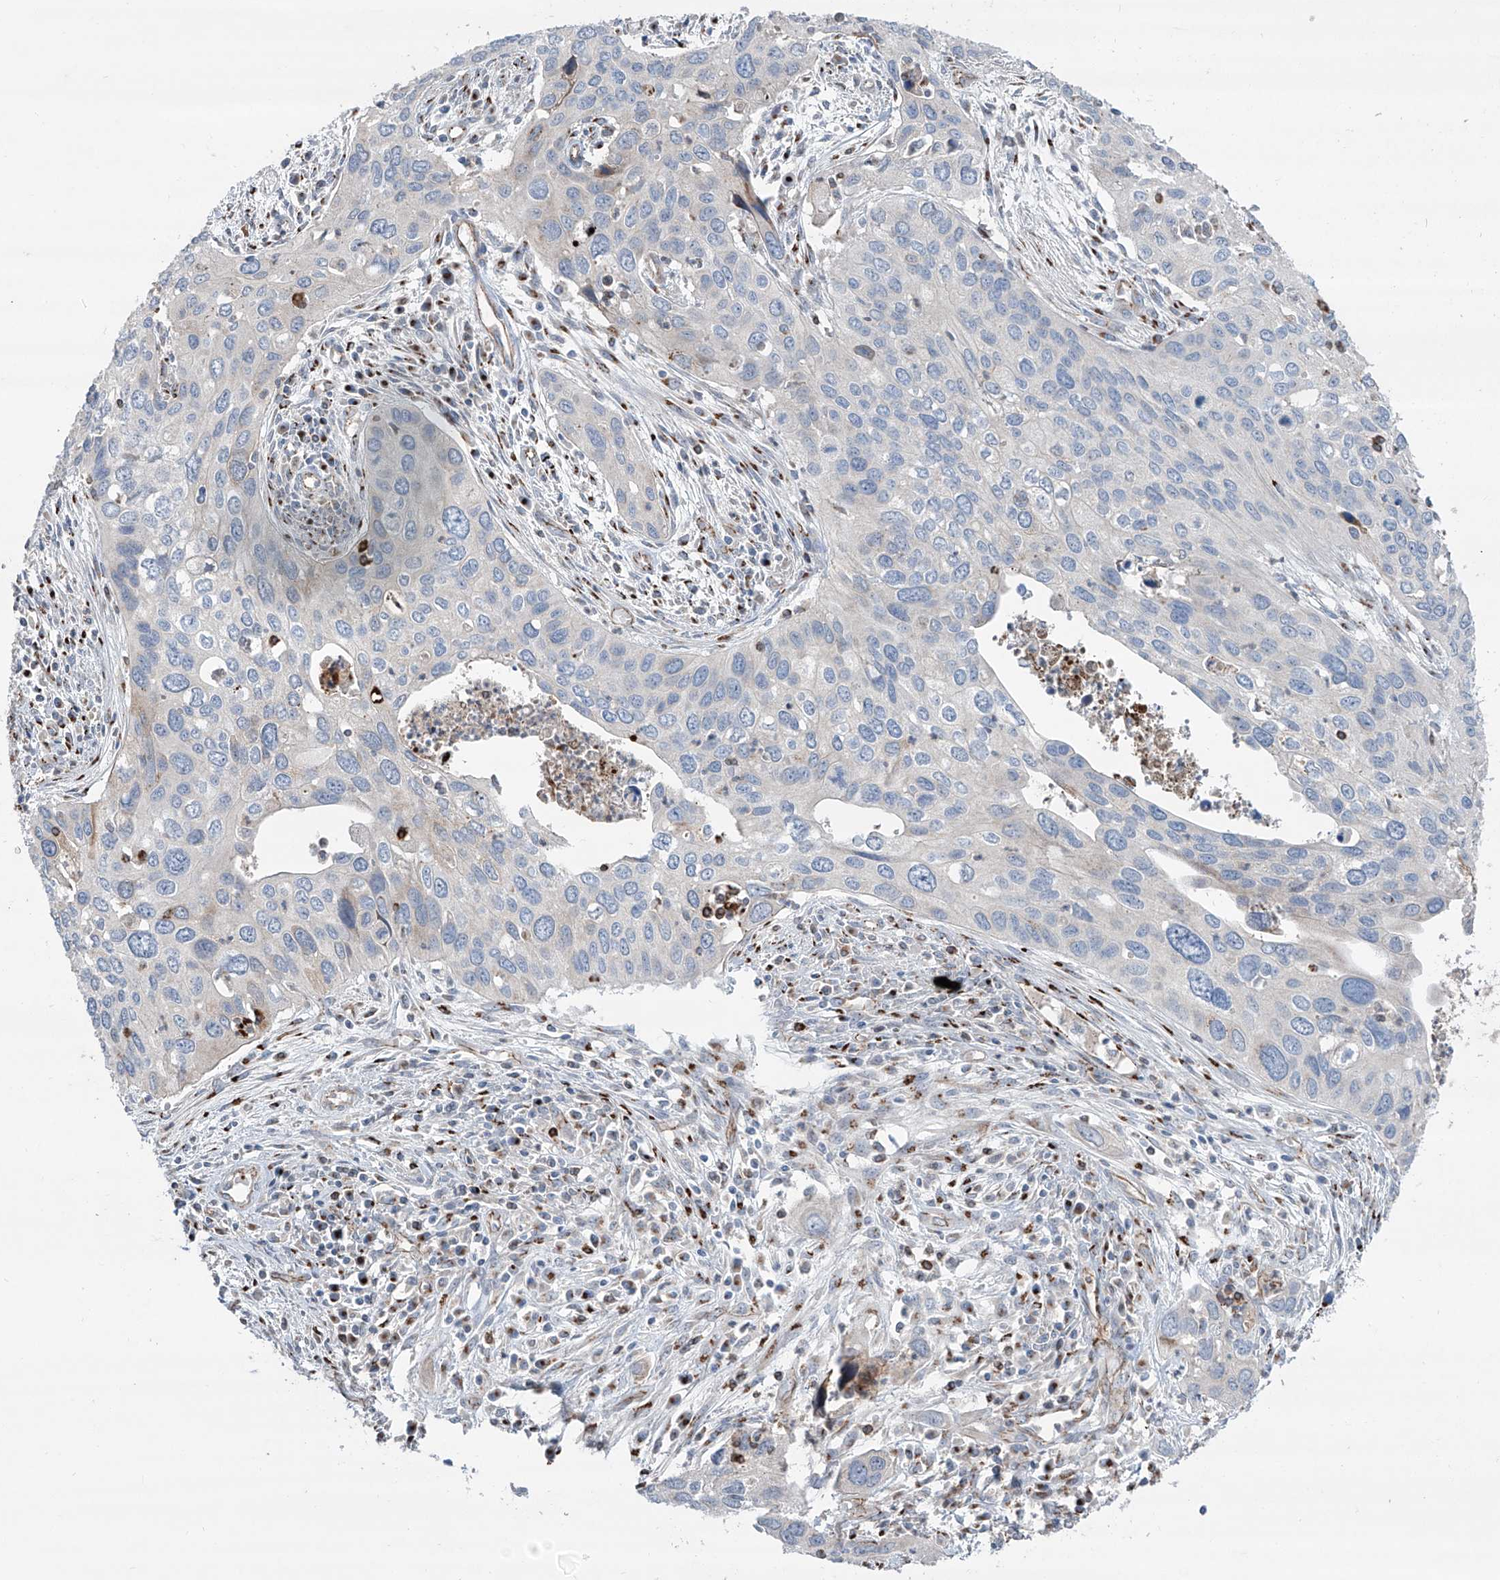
{"staining": {"intensity": "moderate", "quantity": "25%-75%", "location": "cytoplasmic/membranous"}, "tissue": "cervical cancer", "cell_type": "Tumor cells", "image_type": "cancer", "snomed": [{"axis": "morphology", "description": "Squamous cell carcinoma, NOS"}, {"axis": "topography", "description": "Cervix"}], "caption": "Moderate cytoplasmic/membranous protein expression is identified in approximately 25%-75% of tumor cells in cervical cancer (squamous cell carcinoma).", "gene": "CDH5", "patient": {"sex": "female", "age": 55}}